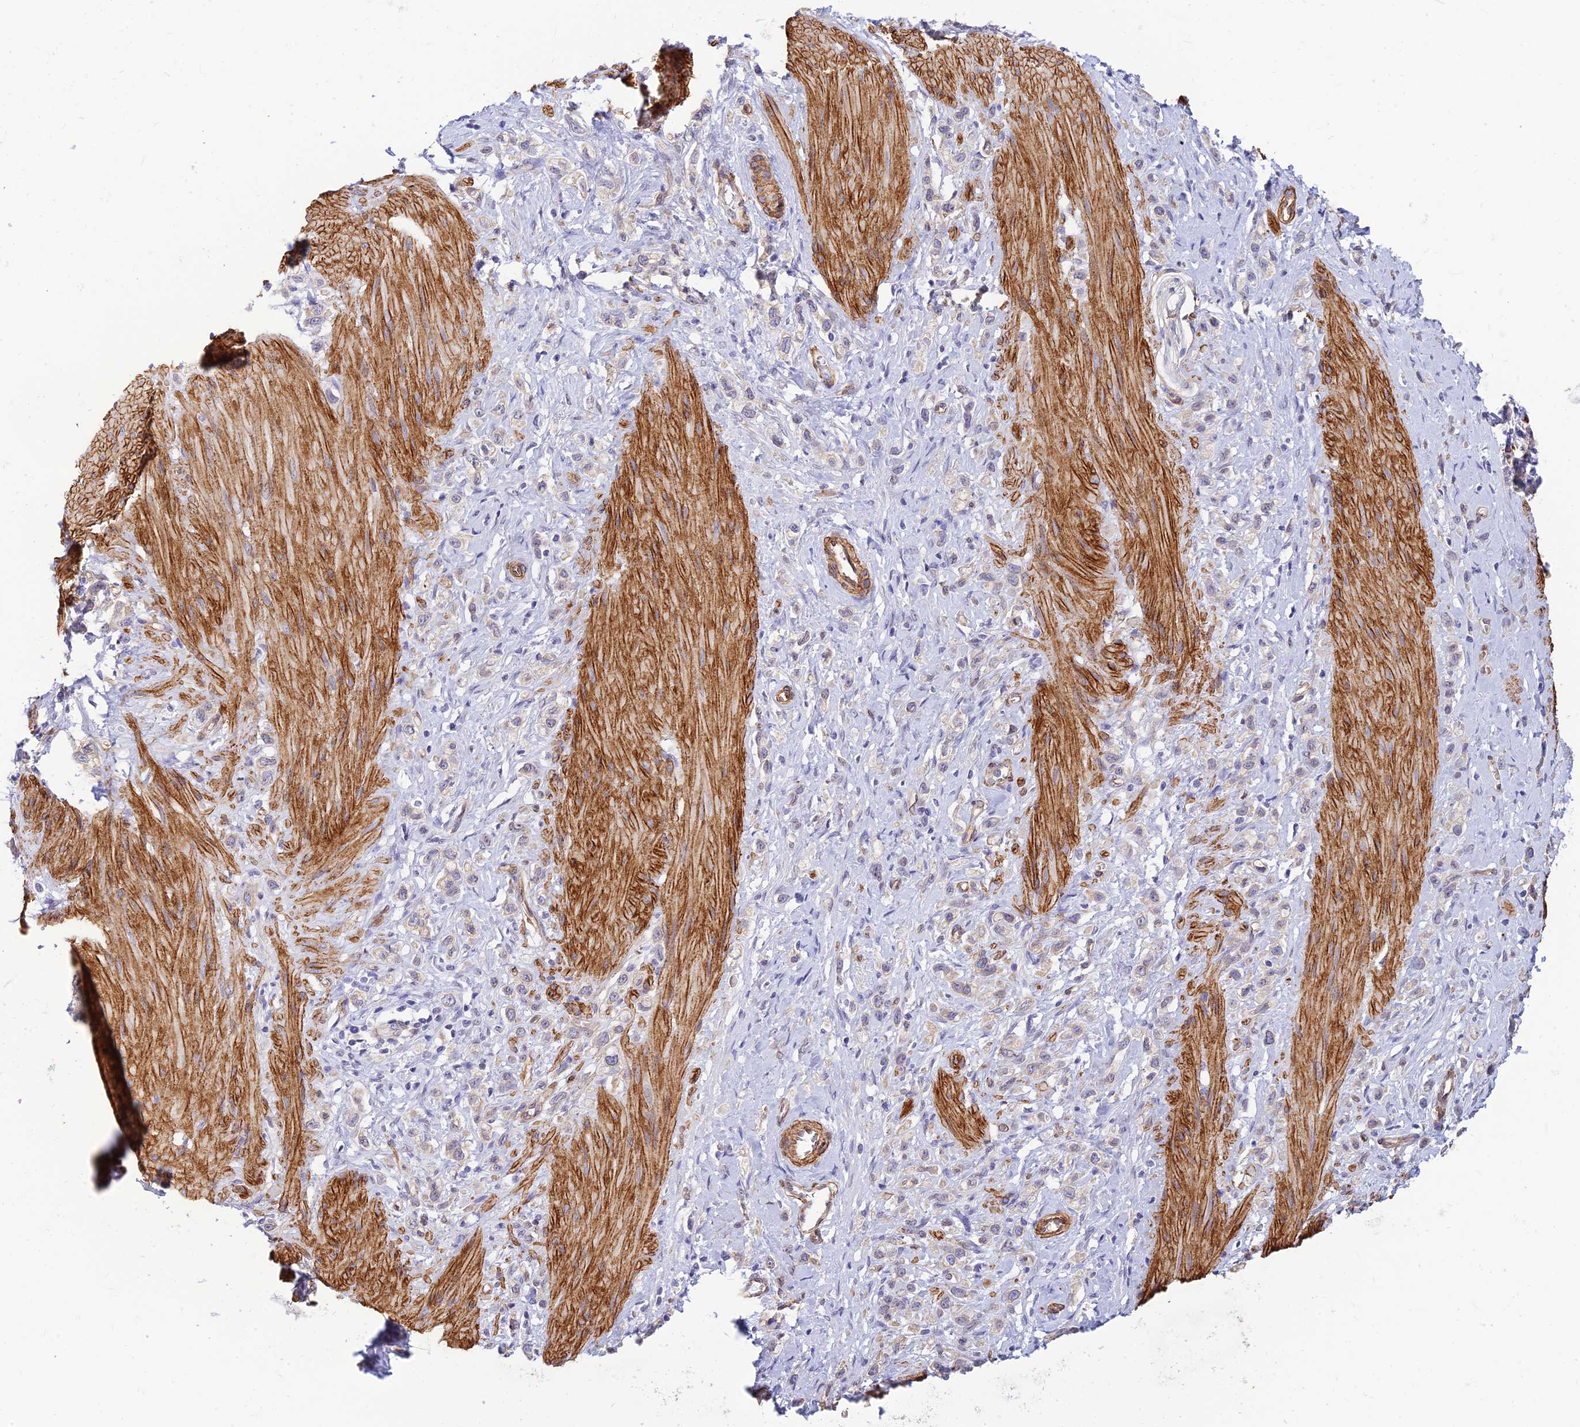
{"staining": {"intensity": "negative", "quantity": "none", "location": "none"}, "tissue": "stomach cancer", "cell_type": "Tumor cells", "image_type": "cancer", "snomed": [{"axis": "morphology", "description": "Adenocarcinoma, NOS"}, {"axis": "topography", "description": "Stomach"}], "caption": "The photomicrograph demonstrates no significant staining in tumor cells of stomach cancer.", "gene": "ALDH1L2", "patient": {"sex": "female", "age": 65}}